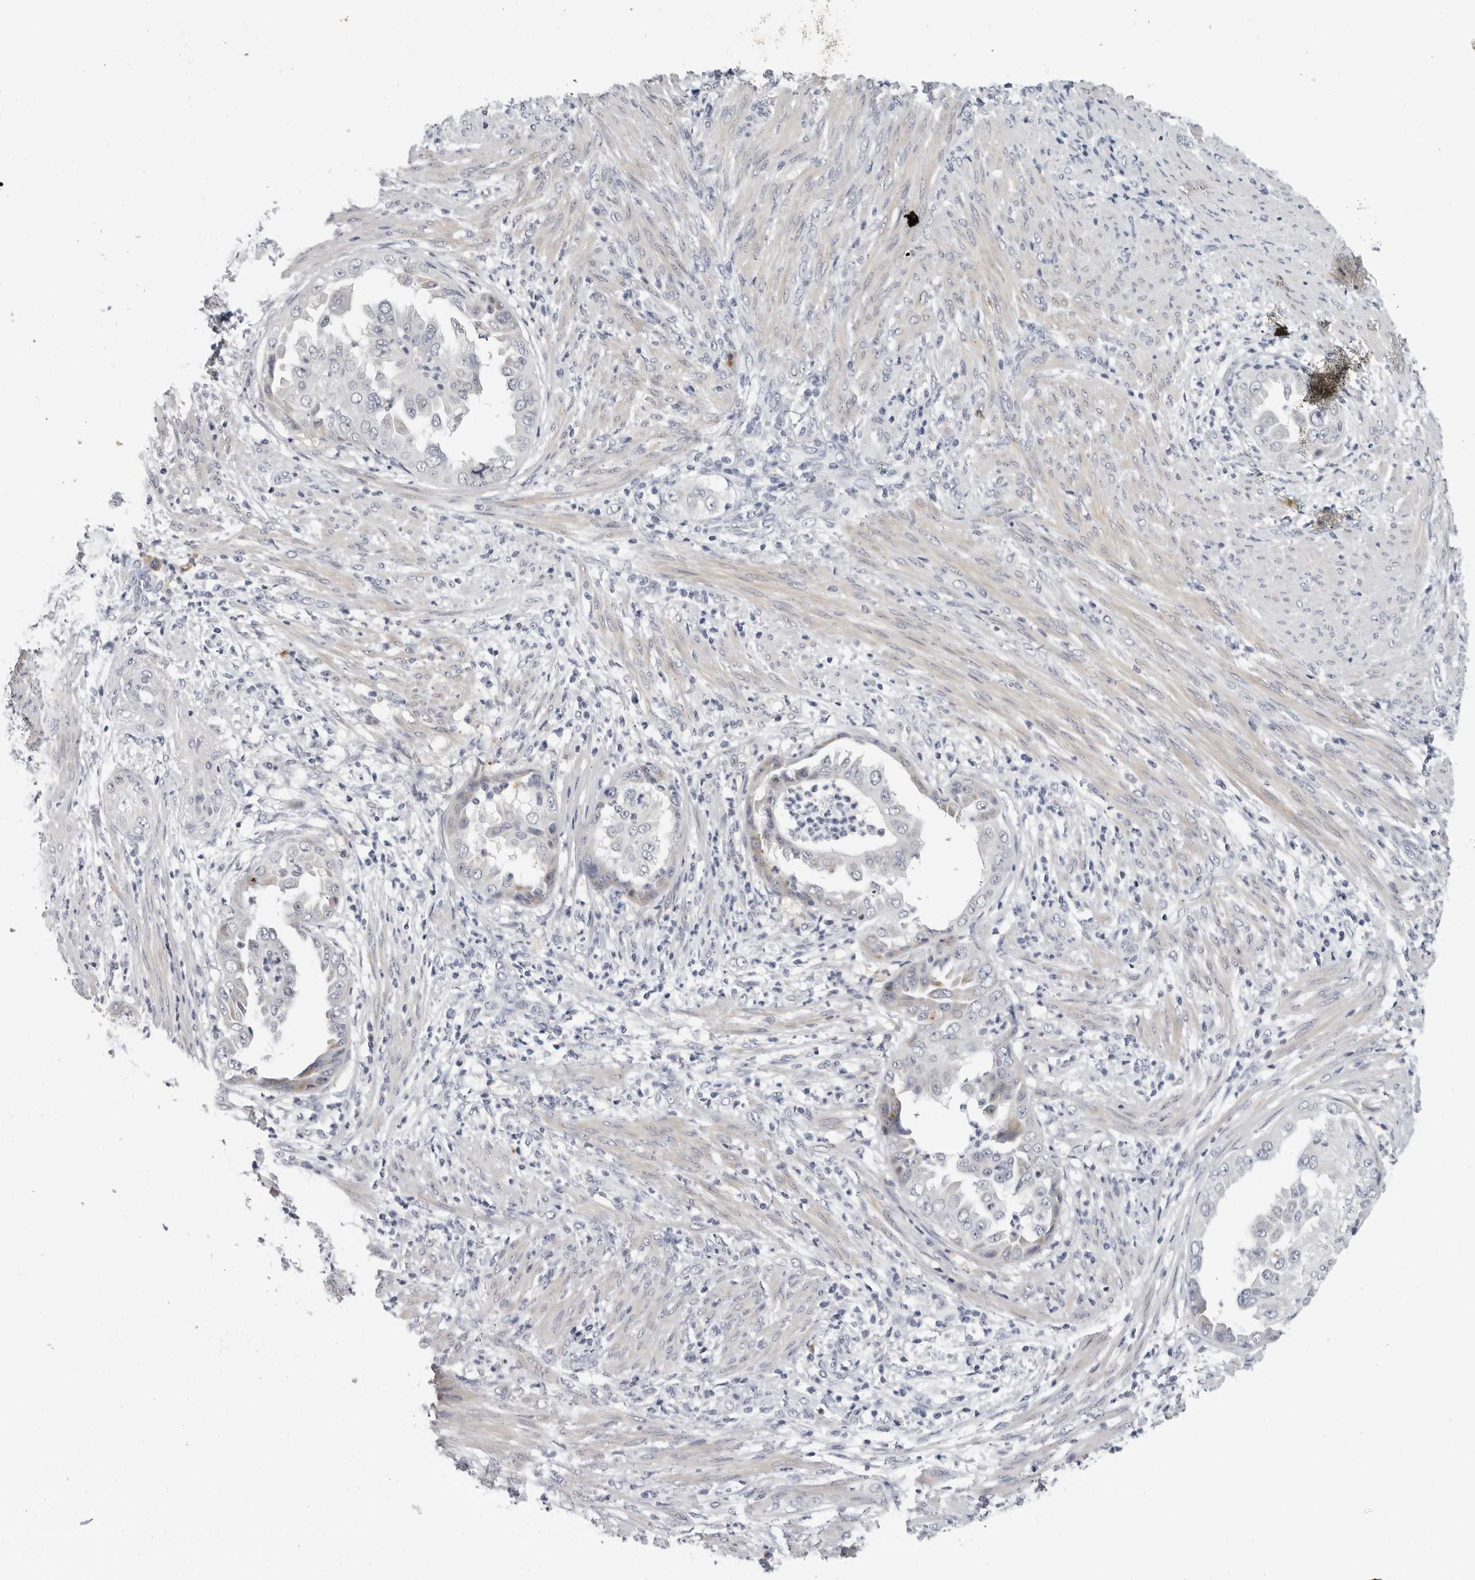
{"staining": {"intensity": "negative", "quantity": "none", "location": "none"}, "tissue": "endometrial cancer", "cell_type": "Tumor cells", "image_type": "cancer", "snomed": [{"axis": "morphology", "description": "Adenocarcinoma, NOS"}, {"axis": "topography", "description": "Endometrium"}], "caption": "There is no significant expression in tumor cells of adenocarcinoma (endometrial).", "gene": "ZNF502", "patient": {"sex": "female", "age": 85}}